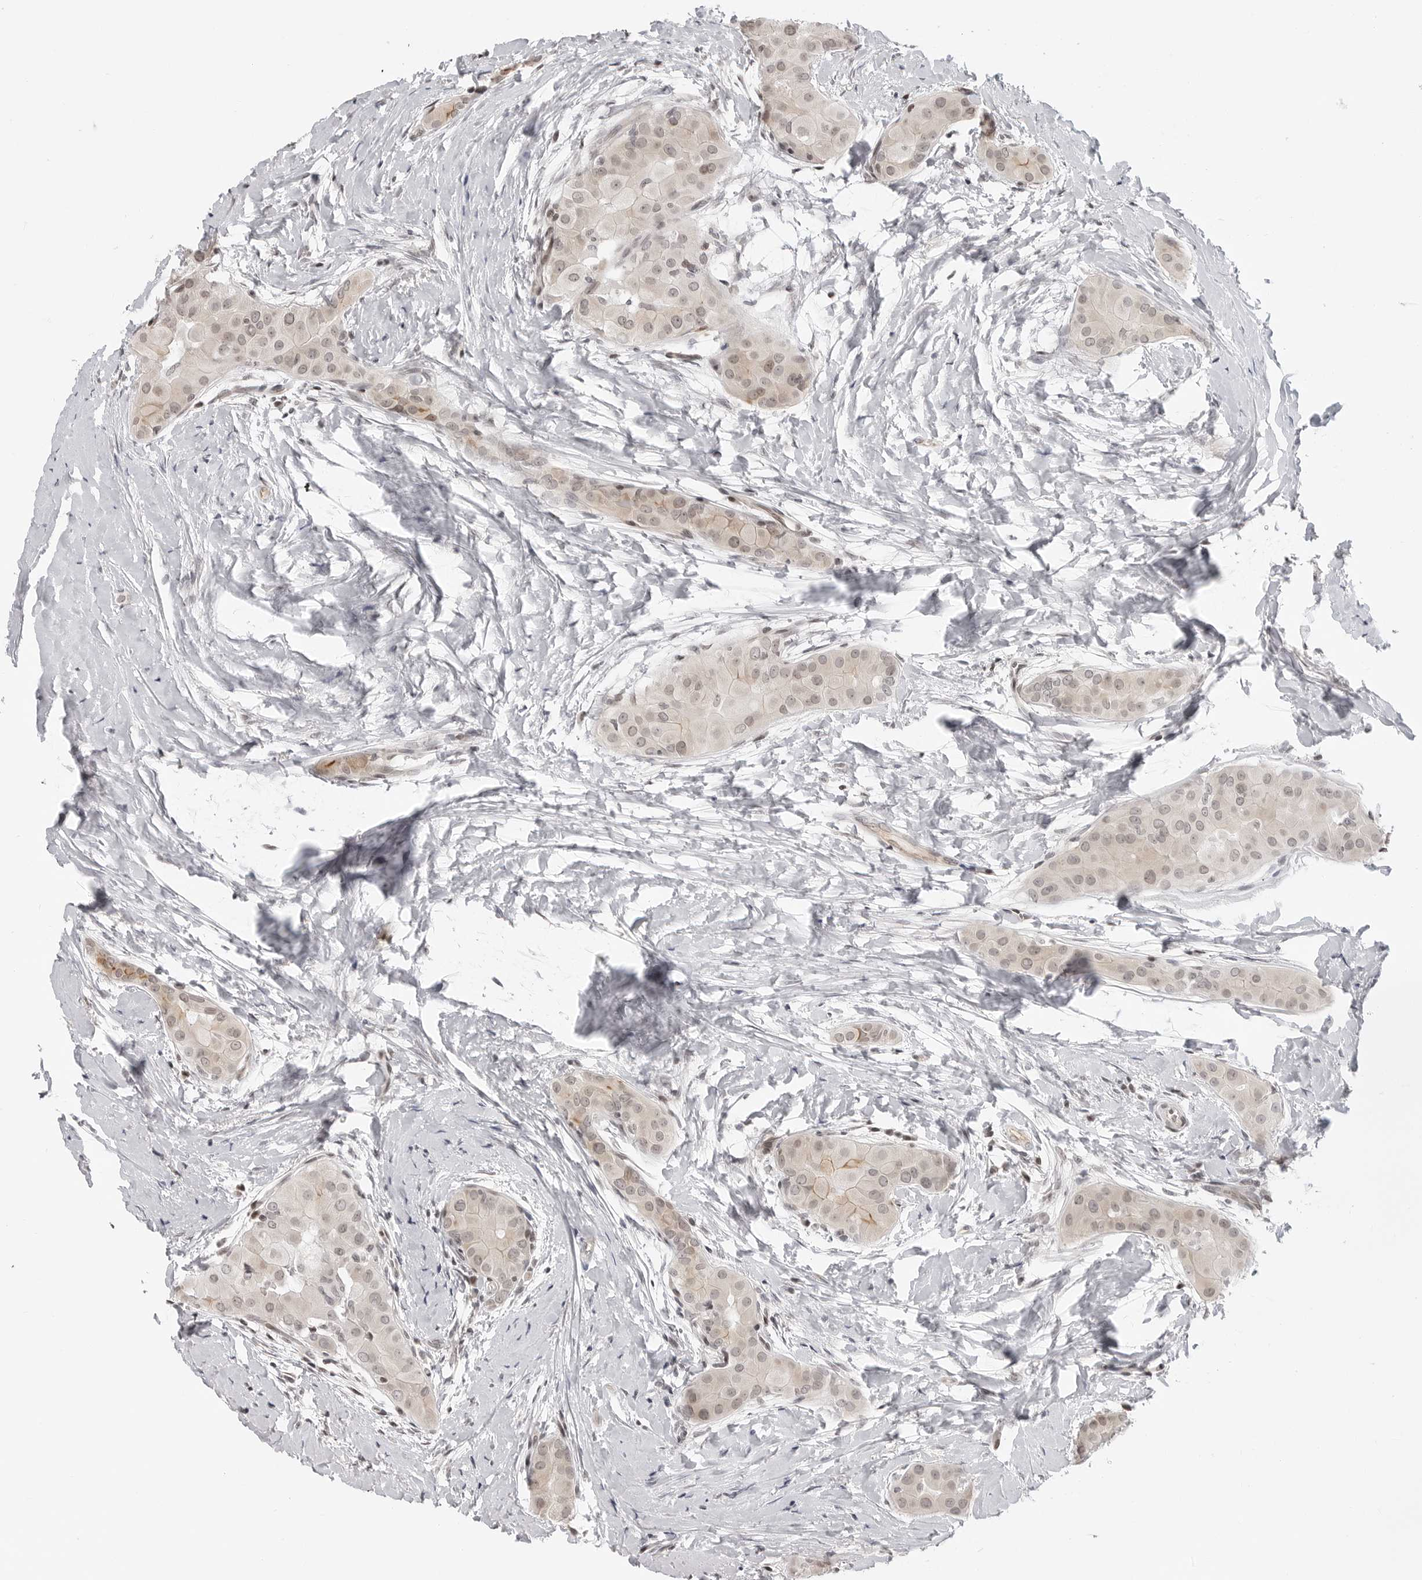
{"staining": {"intensity": "weak", "quantity": "<25%", "location": "nuclear"}, "tissue": "thyroid cancer", "cell_type": "Tumor cells", "image_type": "cancer", "snomed": [{"axis": "morphology", "description": "Papillary adenocarcinoma, NOS"}, {"axis": "topography", "description": "Thyroid gland"}], "caption": "Thyroid cancer (papillary adenocarcinoma) stained for a protein using IHC displays no expression tumor cells.", "gene": "C8orf33", "patient": {"sex": "male", "age": 33}}